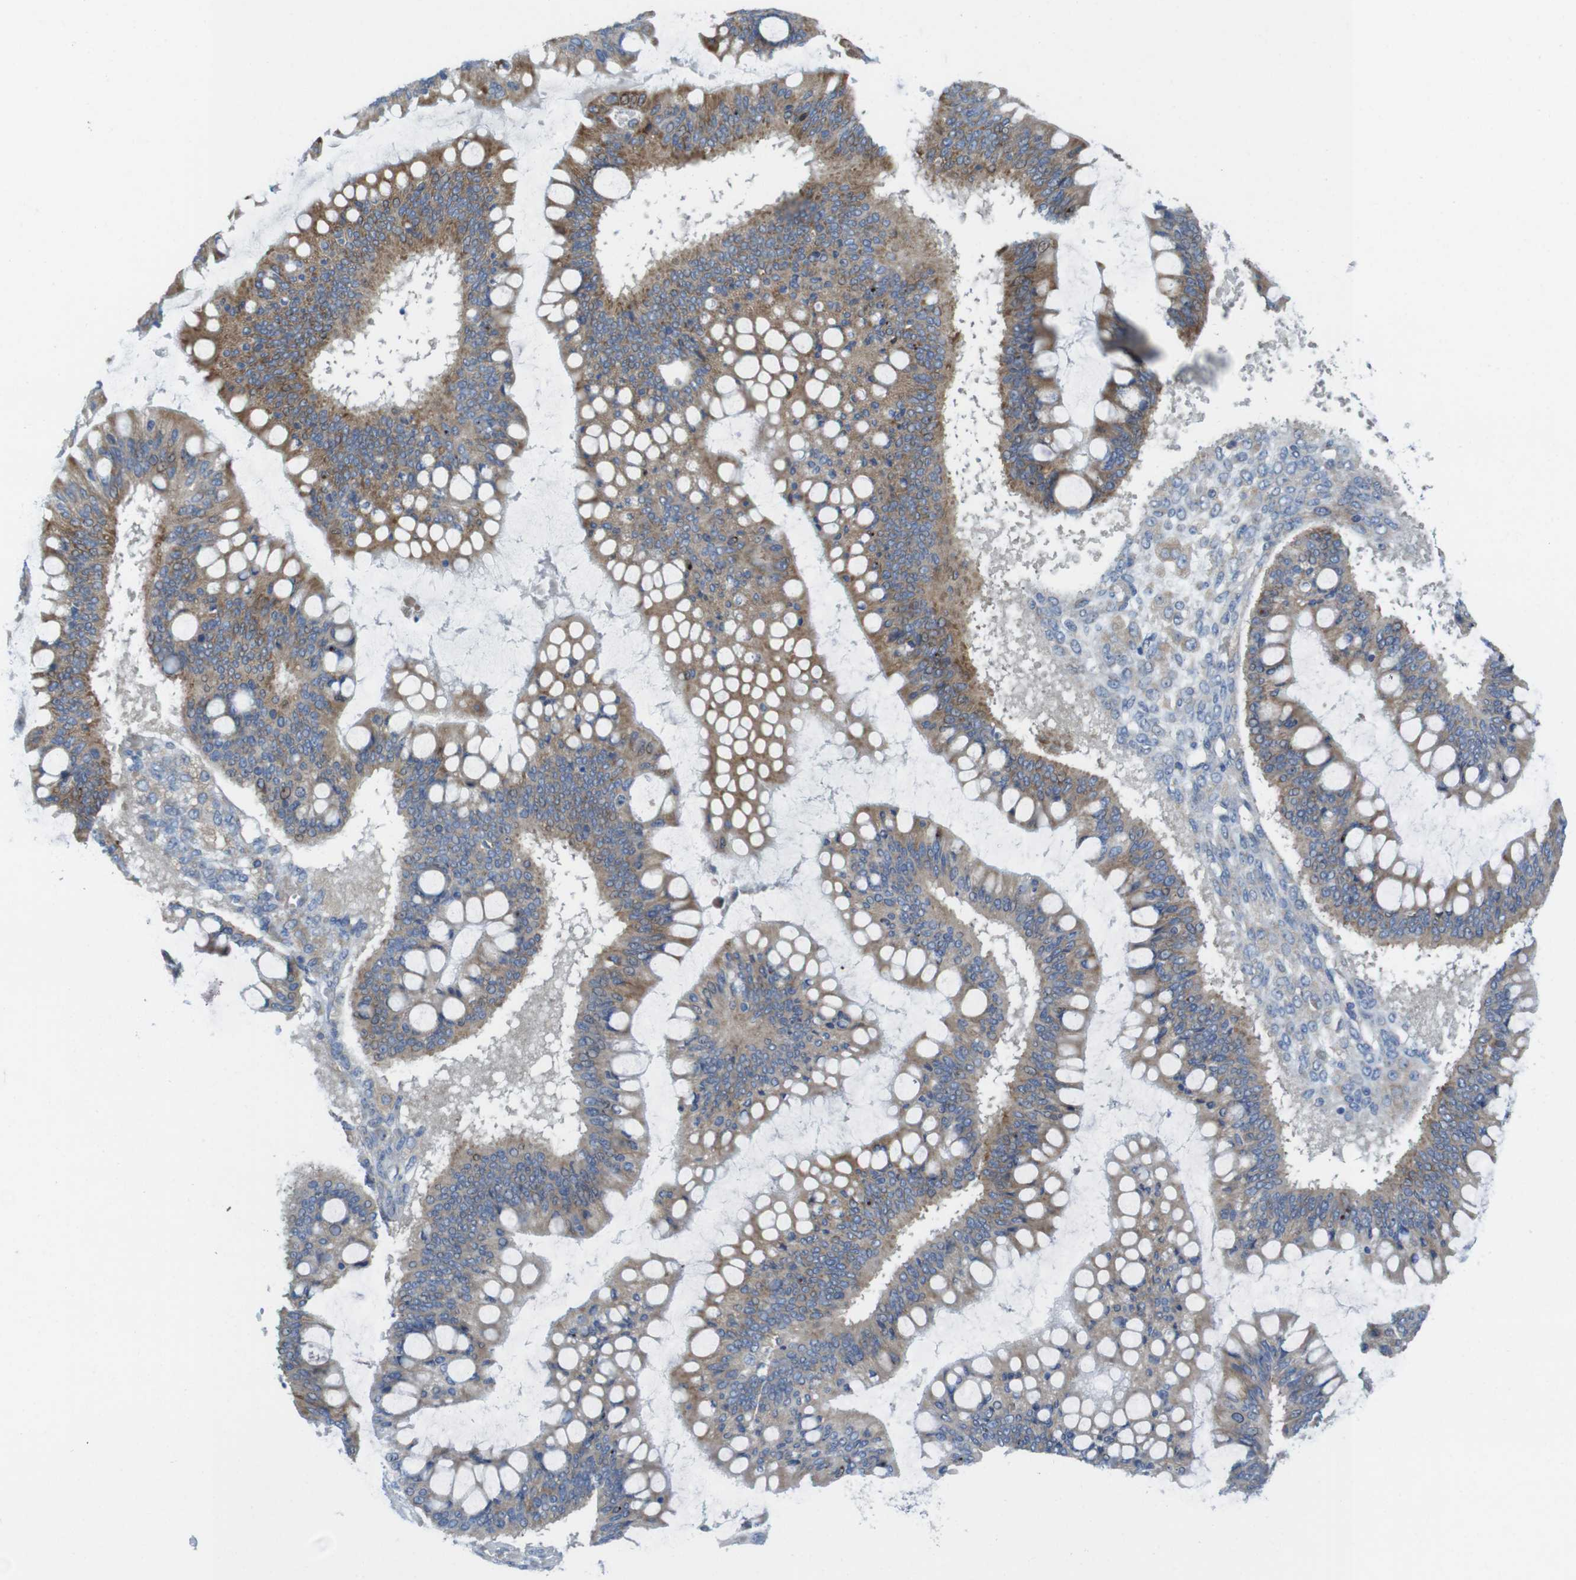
{"staining": {"intensity": "moderate", "quantity": ">75%", "location": "cytoplasmic/membranous"}, "tissue": "ovarian cancer", "cell_type": "Tumor cells", "image_type": "cancer", "snomed": [{"axis": "morphology", "description": "Cystadenocarcinoma, mucinous, NOS"}, {"axis": "topography", "description": "Ovary"}], "caption": "The image demonstrates immunohistochemical staining of ovarian cancer. There is moderate cytoplasmic/membranous expression is seen in about >75% of tumor cells.", "gene": "TMEM234", "patient": {"sex": "female", "age": 73}}